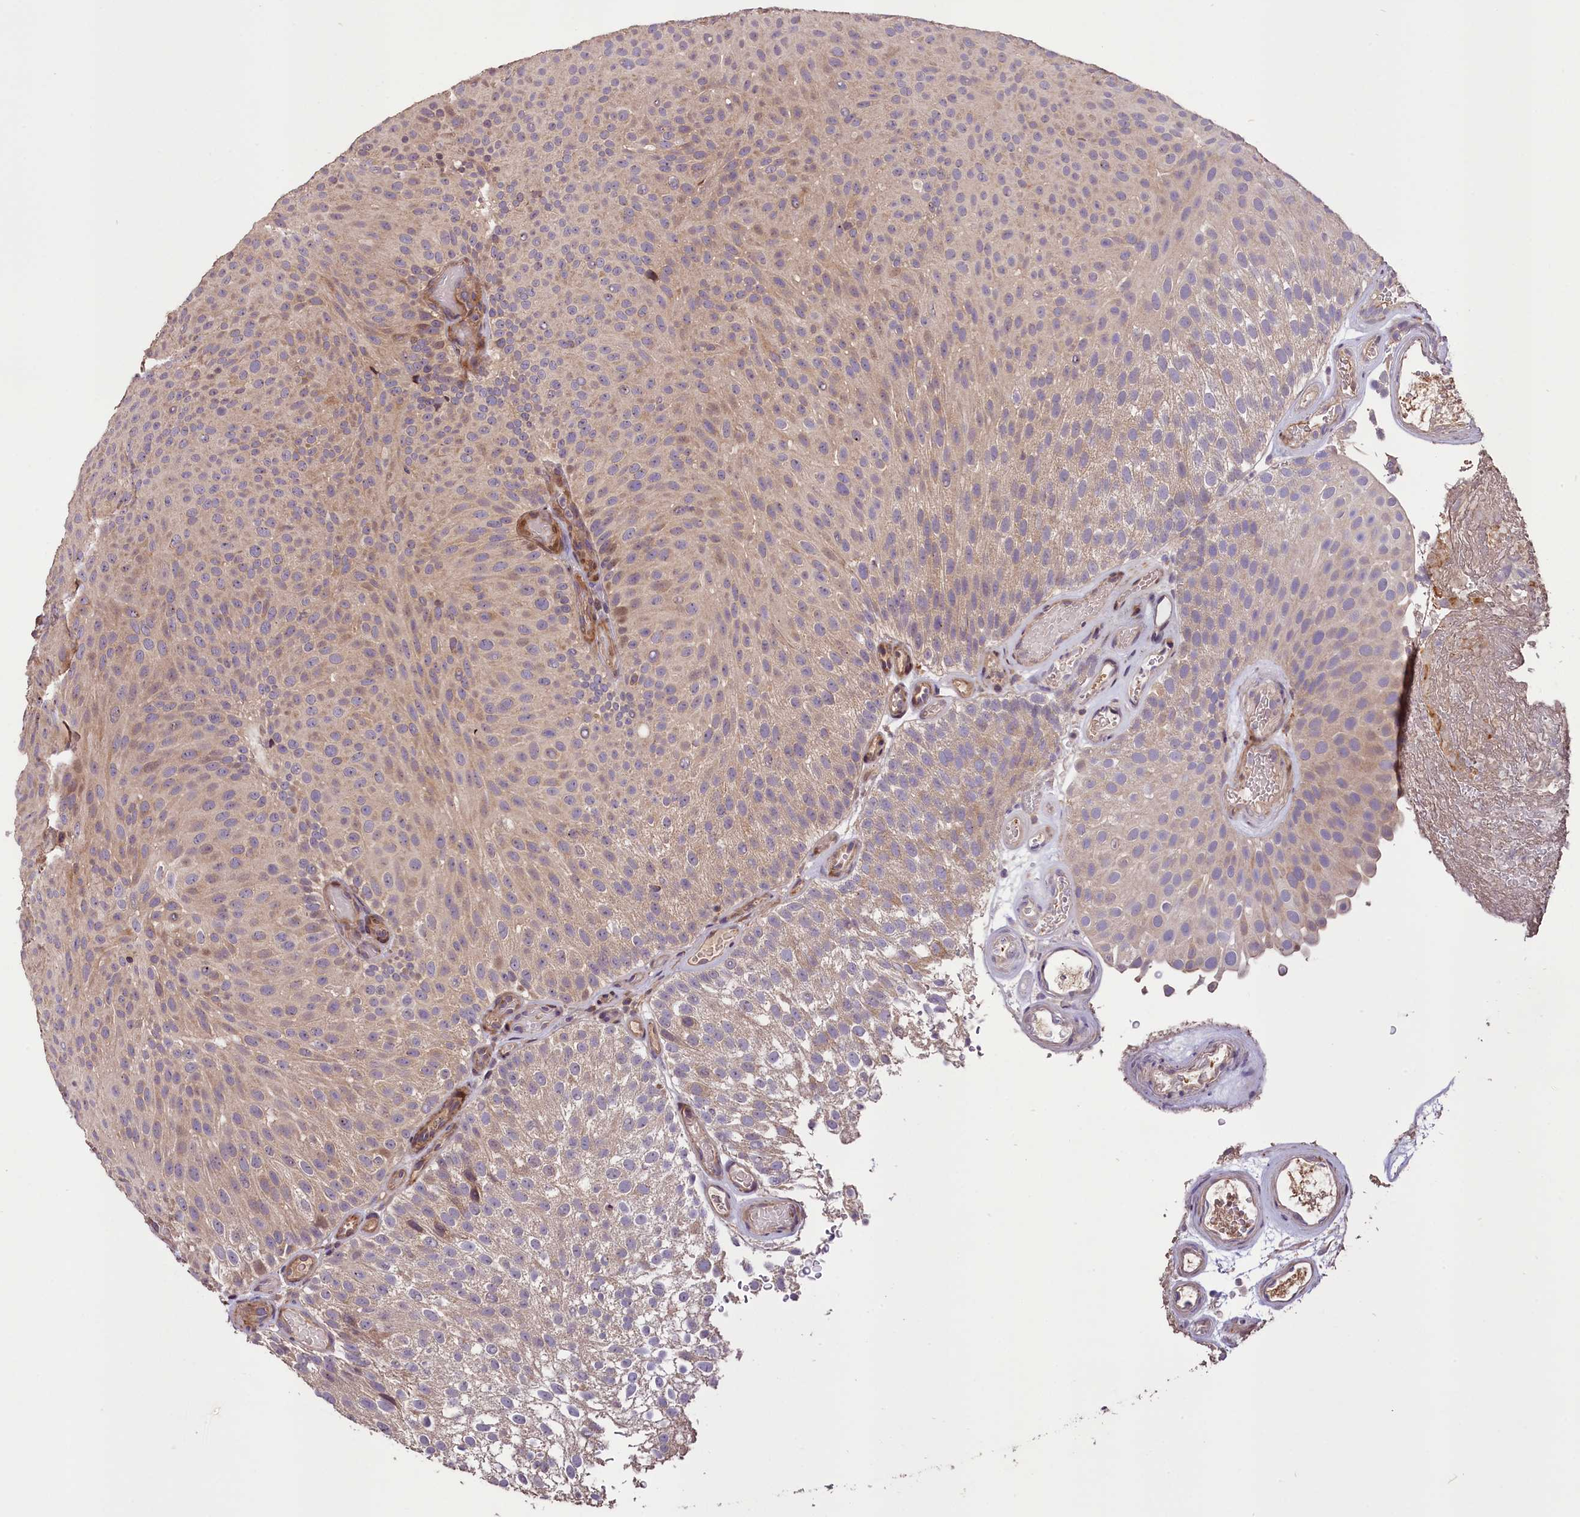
{"staining": {"intensity": "weak", "quantity": "25%-75%", "location": "cytoplasmic/membranous"}, "tissue": "urothelial cancer", "cell_type": "Tumor cells", "image_type": "cancer", "snomed": [{"axis": "morphology", "description": "Urothelial carcinoma, Low grade"}, {"axis": "topography", "description": "Urinary bladder"}], "caption": "This histopathology image reveals urothelial cancer stained with immunohistochemistry to label a protein in brown. The cytoplasmic/membranous of tumor cells show weak positivity for the protein. Nuclei are counter-stained blue.", "gene": "DNAJB9", "patient": {"sex": "male", "age": 78}}